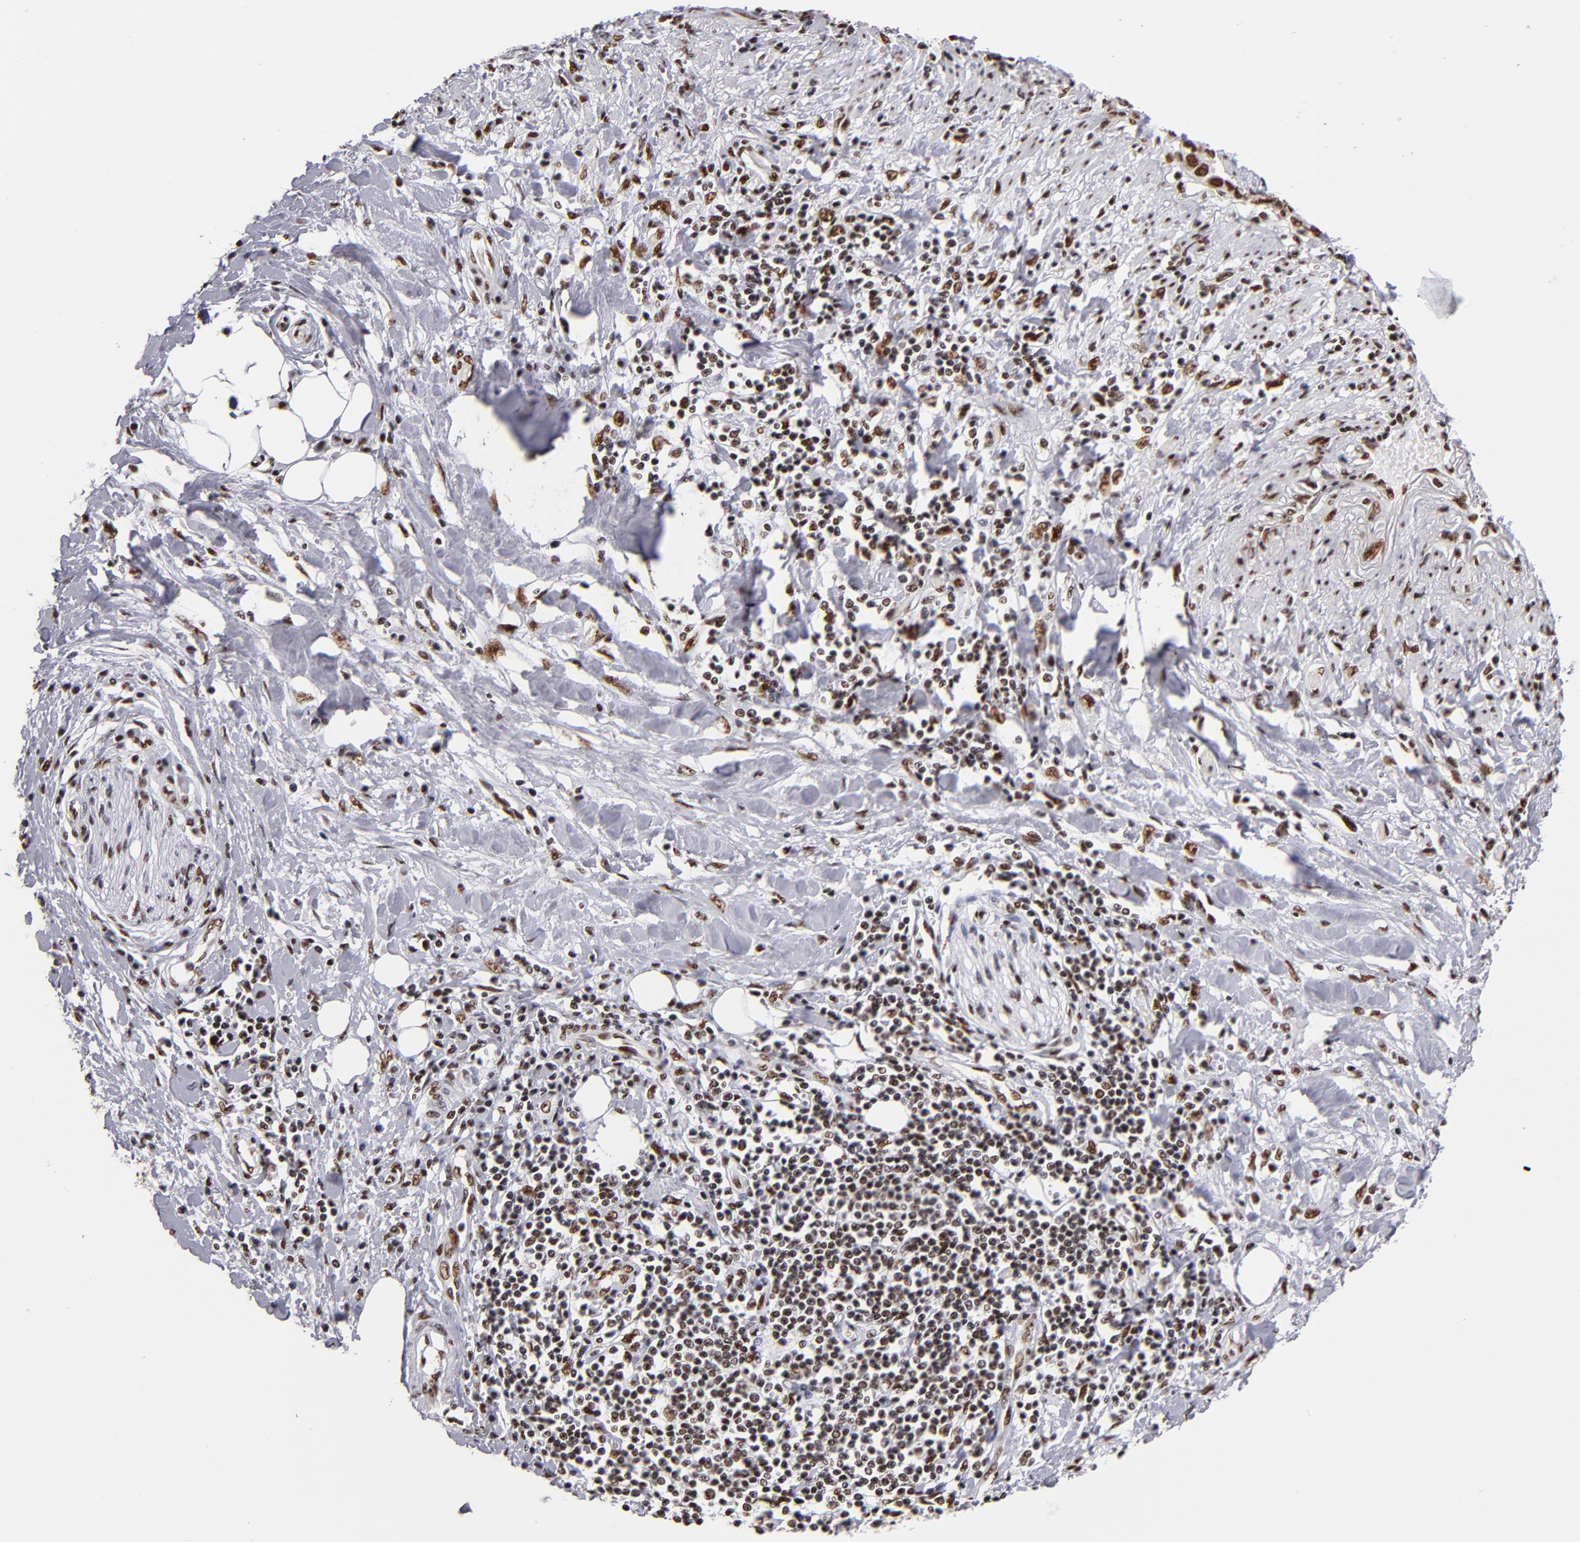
{"staining": {"intensity": "moderate", "quantity": ">75%", "location": "nuclear"}, "tissue": "pancreatic cancer", "cell_type": "Tumor cells", "image_type": "cancer", "snomed": [{"axis": "morphology", "description": "Adenocarcinoma, NOS"}, {"axis": "topography", "description": "Pancreas"}], "caption": "Human pancreatic cancer stained with a protein marker reveals moderate staining in tumor cells.", "gene": "MRE11", "patient": {"sex": "female", "age": 64}}